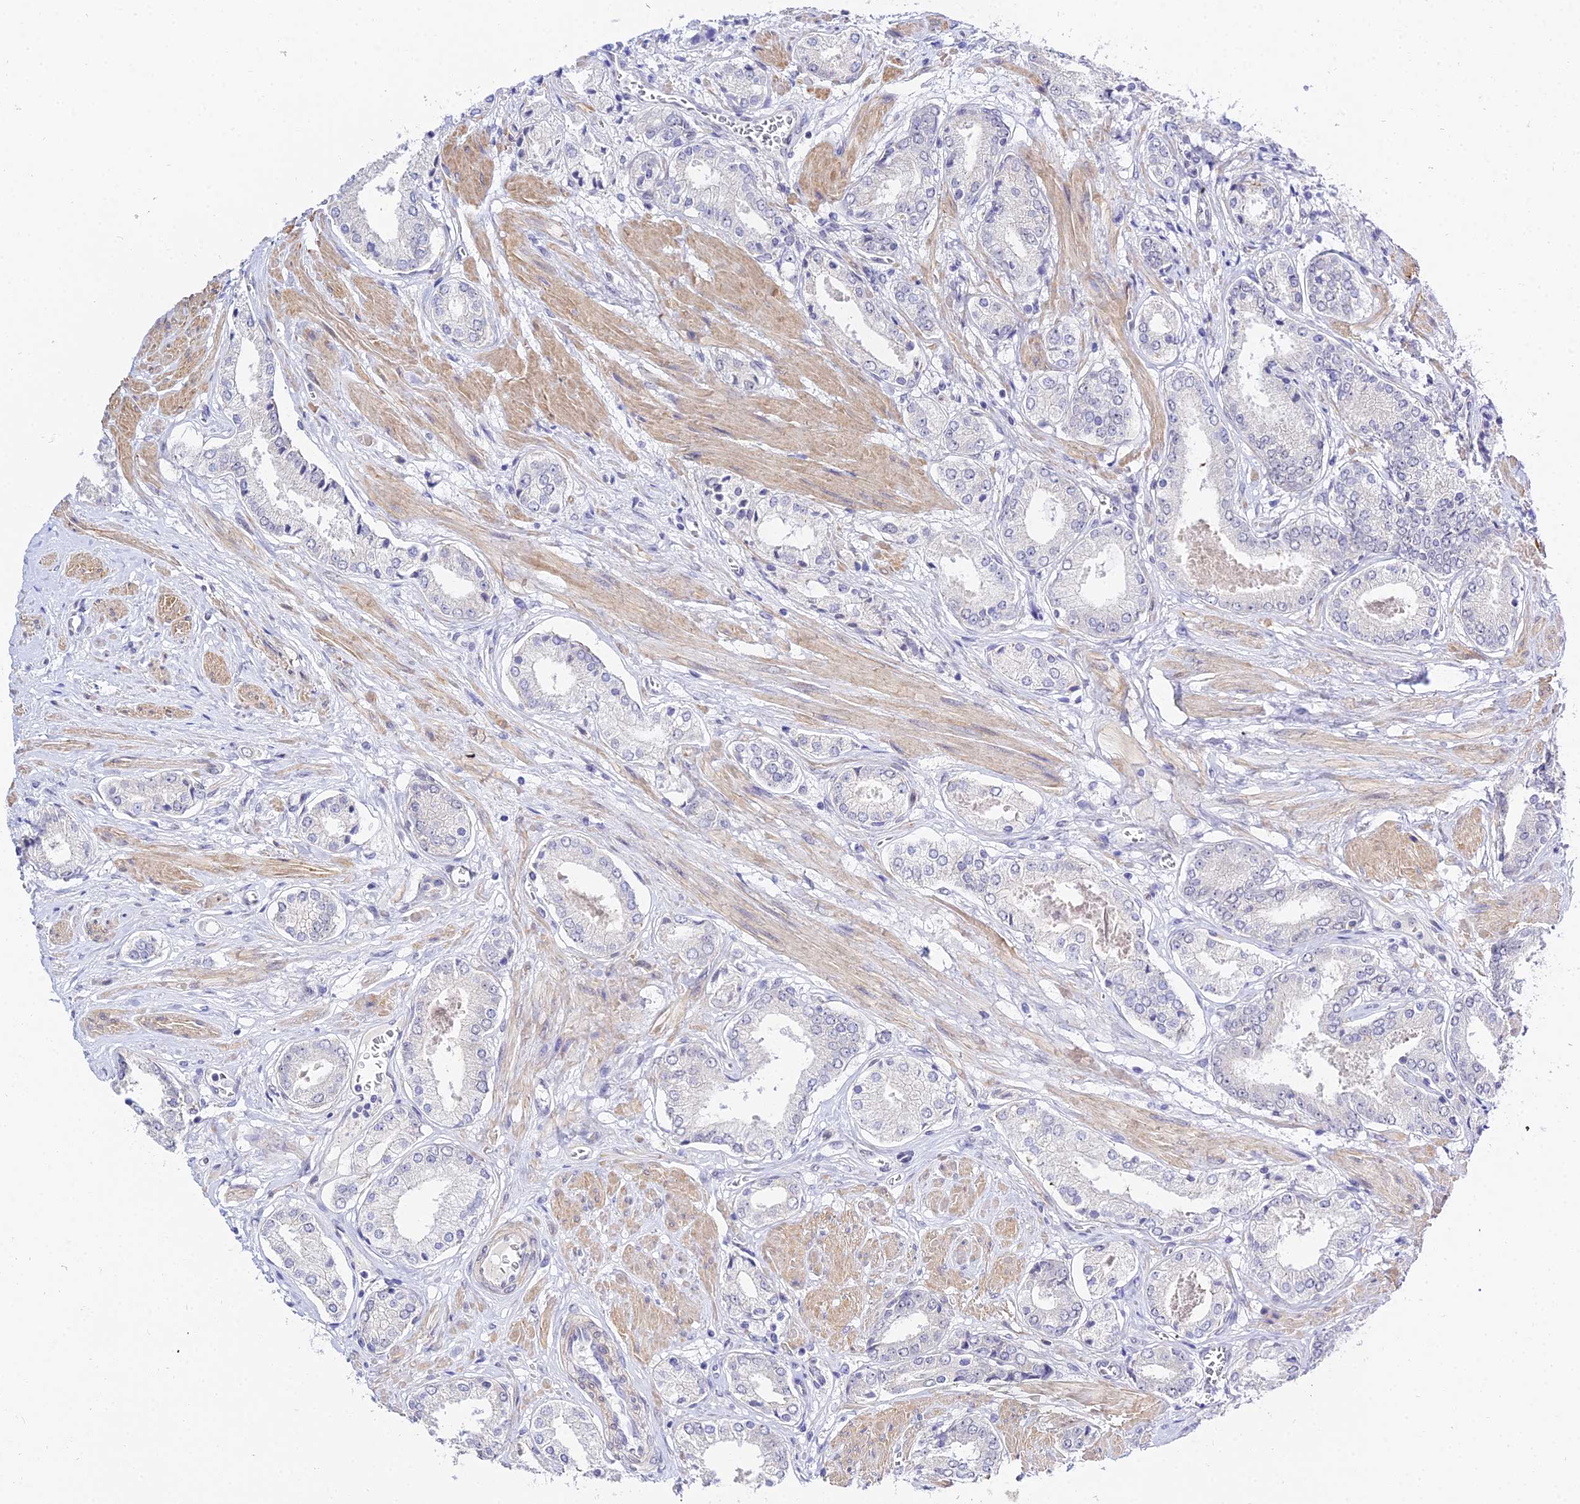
{"staining": {"intensity": "negative", "quantity": "none", "location": "none"}, "tissue": "prostate cancer", "cell_type": "Tumor cells", "image_type": "cancer", "snomed": [{"axis": "morphology", "description": "Adenocarcinoma, High grade"}, {"axis": "topography", "description": "Prostate and seminal vesicle, NOS"}], "caption": "Human prostate cancer stained for a protein using immunohistochemistry (IHC) shows no expression in tumor cells.", "gene": "ZNF628", "patient": {"sex": "male", "age": 64}}